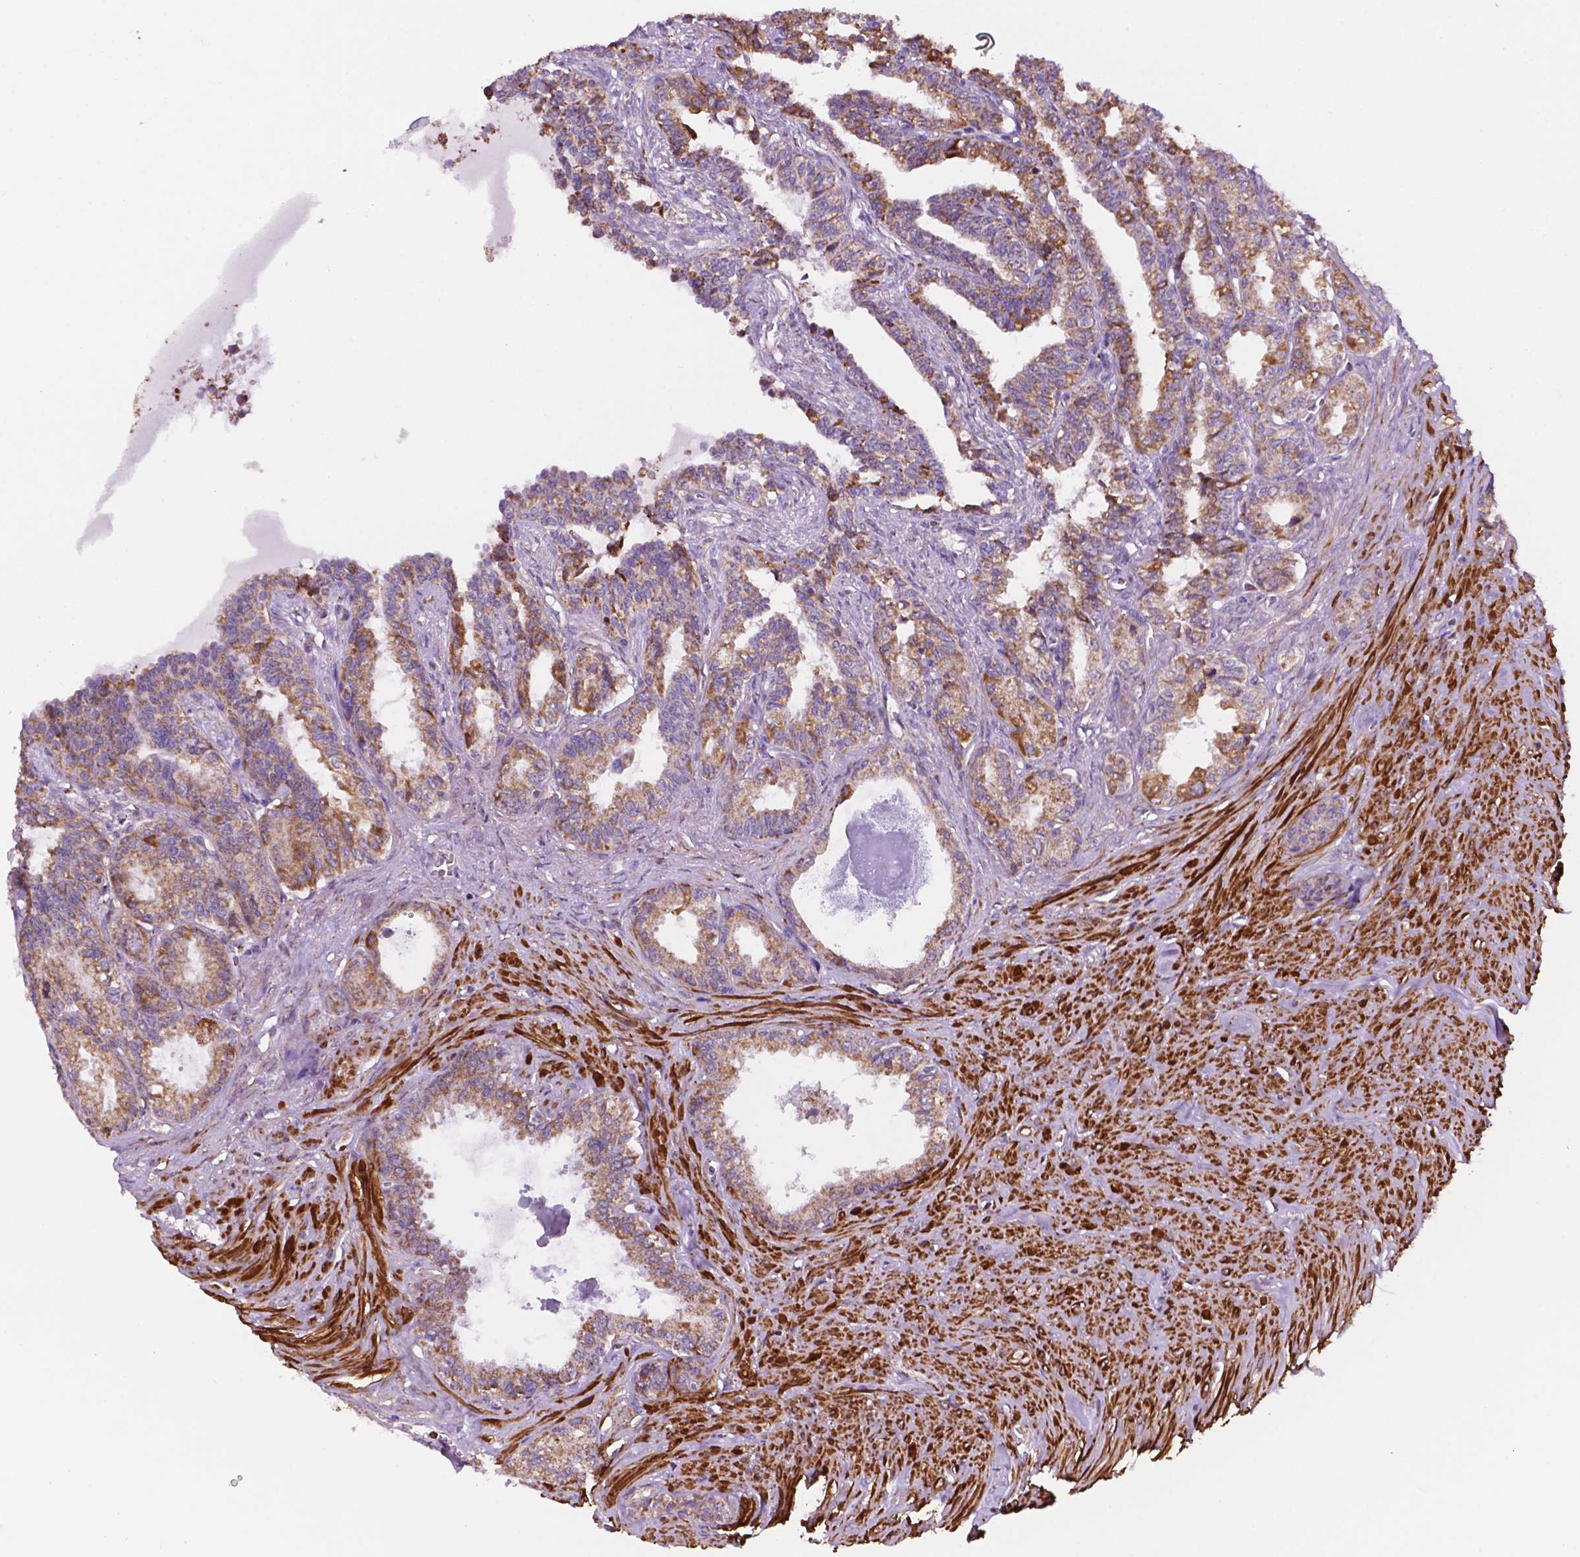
{"staining": {"intensity": "moderate", "quantity": ">75%", "location": "cytoplasmic/membranous"}, "tissue": "seminal vesicle", "cell_type": "Glandular cells", "image_type": "normal", "snomed": [{"axis": "morphology", "description": "Normal tissue, NOS"}, {"axis": "morphology", "description": "Urothelial carcinoma, NOS"}, {"axis": "topography", "description": "Urinary bladder"}, {"axis": "topography", "description": "Seminal veicle"}], "caption": "Seminal vesicle stained with DAB IHC demonstrates medium levels of moderate cytoplasmic/membranous positivity in approximately >75% of glandular cells.", "gene": "GEMIN4", "patient": {"sex": "male", "age": 76}}